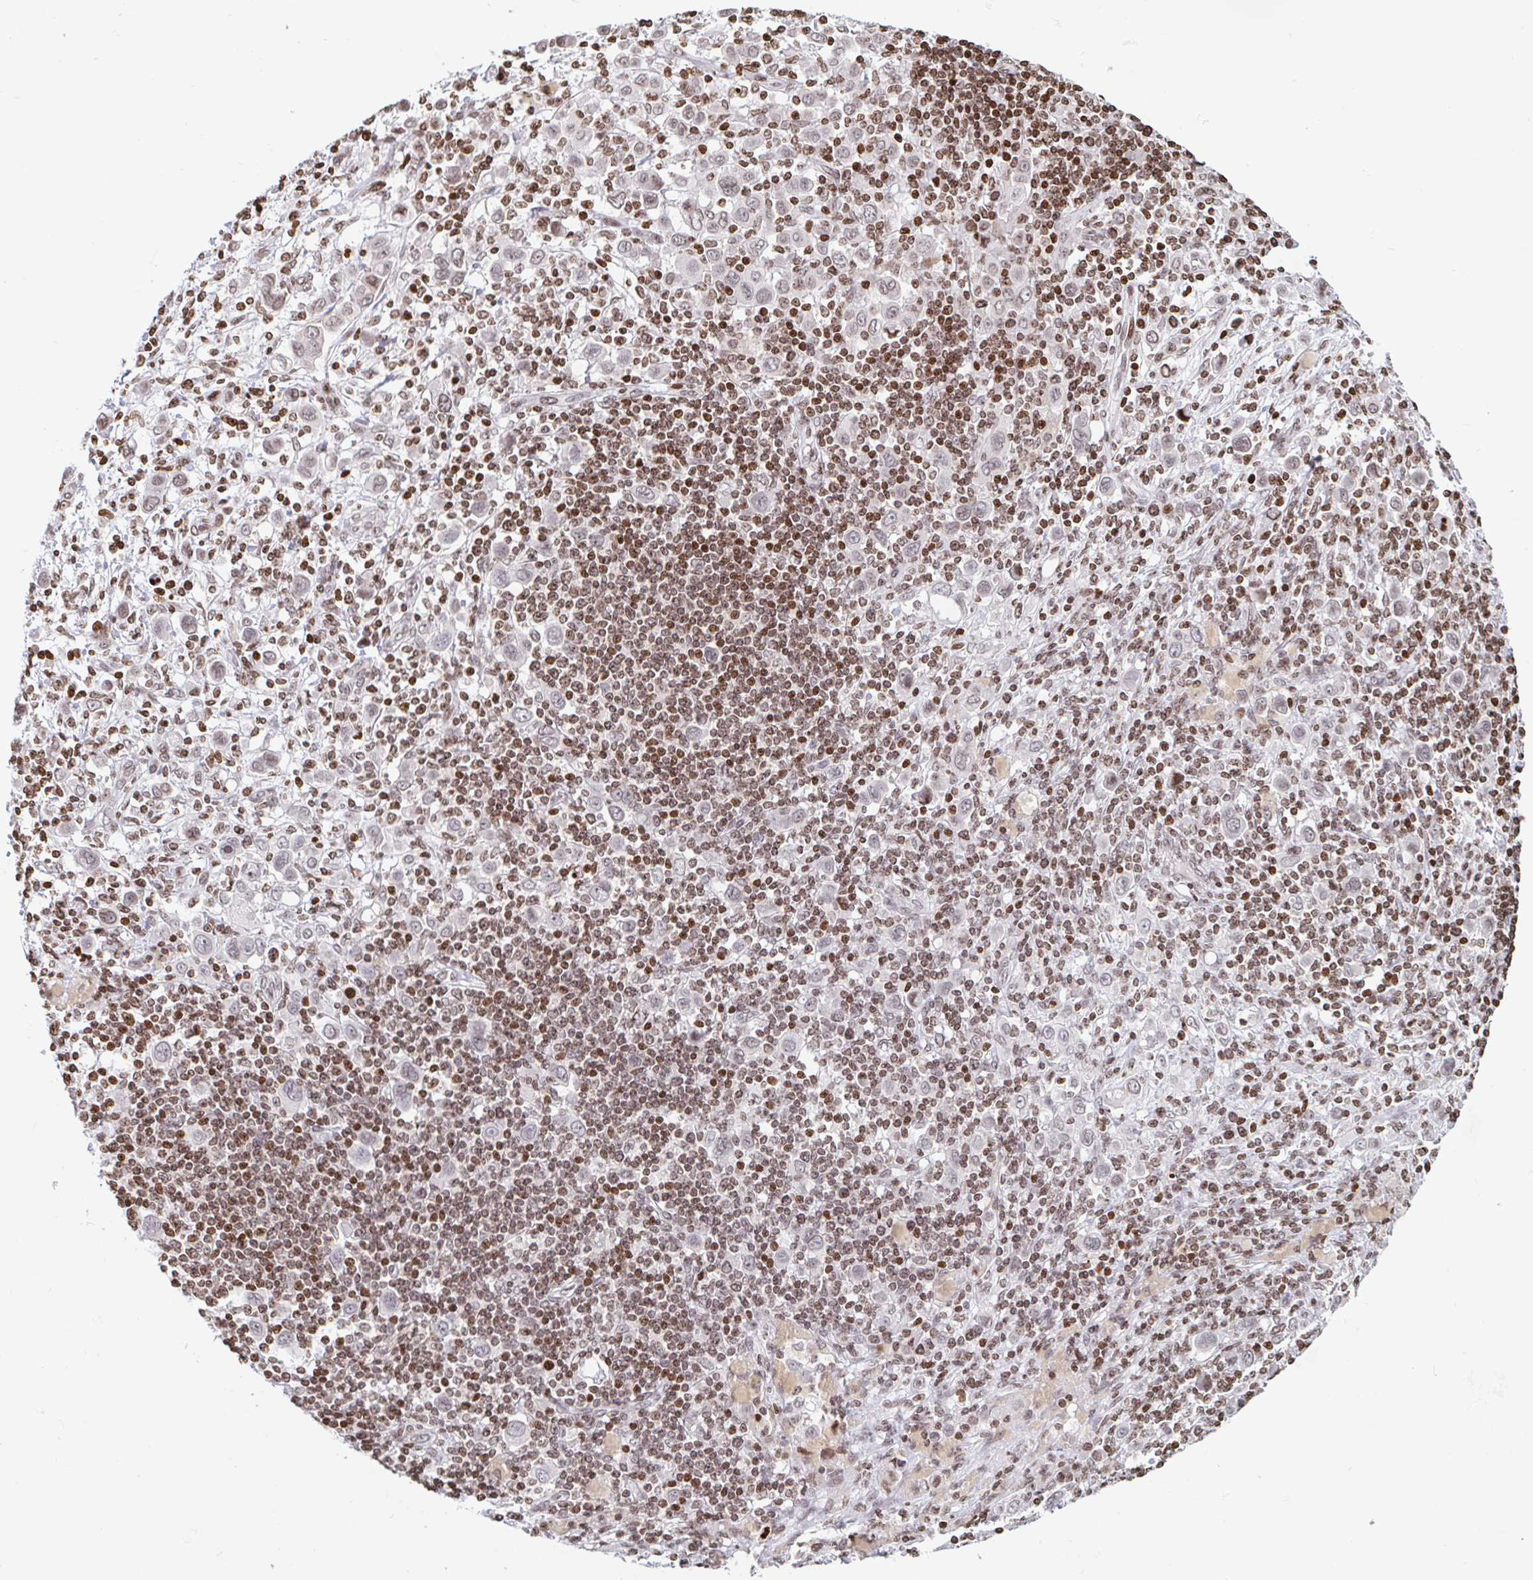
{"staining": {"intensity": "weak", "quantity": ">75%", "location": "nuclear"}, "tissue": "stomach cancer", "cell_type": "Tumor cells", "image_type": "cancer", "snomed": [{"axis": "morphology", "description": "Adenocarcinoma, NOS"}, {"axis": "topography", "description": "Stomach, upper"}], "caption": "Immunohistochemical staining of stomach adenocarcinoma reveals weak nuclear protein staining in approximately >75% of tumor cells.", "gene": "HOXC10", "patient": {"sex": "male", "age": 75}}